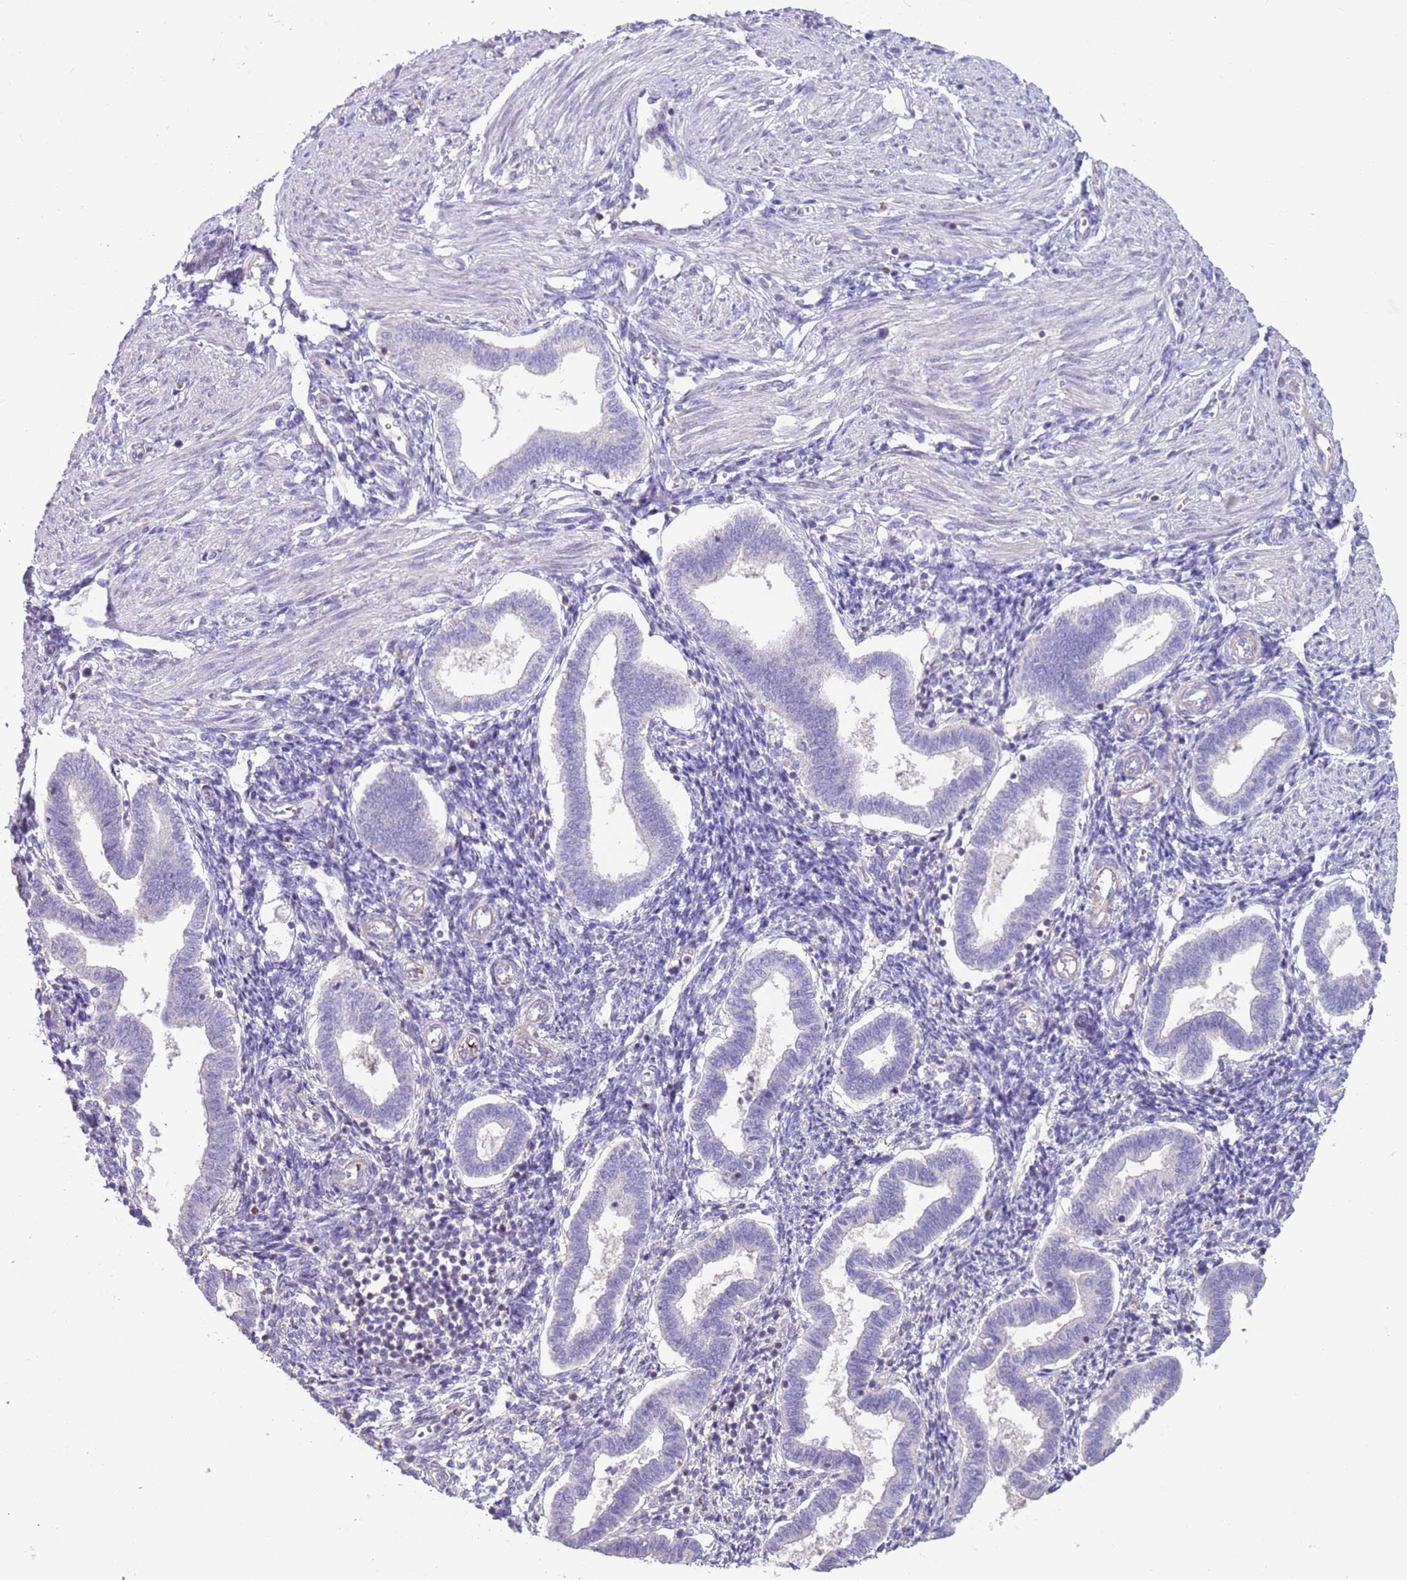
{"staining": {"intensity": "negative", "quantity": "none", "location": "none"}, "tissue": "endometrium", "cell_type": "Cells in endometrial stroma", "image_type": "normal", "snomed": [{"axis": "morphology", "description": "Normal tissue, NOS"}, {"axis": "topography", "description": "Endometrium"}], "caption": "This histopathology image is of unremarkable endometrium stained with IHC to label a protein in brown with the nuclei are counter-stained blue. There is no staining in cells in endometrial stroma. (DAB (3,3'-diaminobenzidine) immunohistochemistry (IHC), high magnification).", "gene": "ZNF14", "patient": {"sex": "female", "age": 24}}